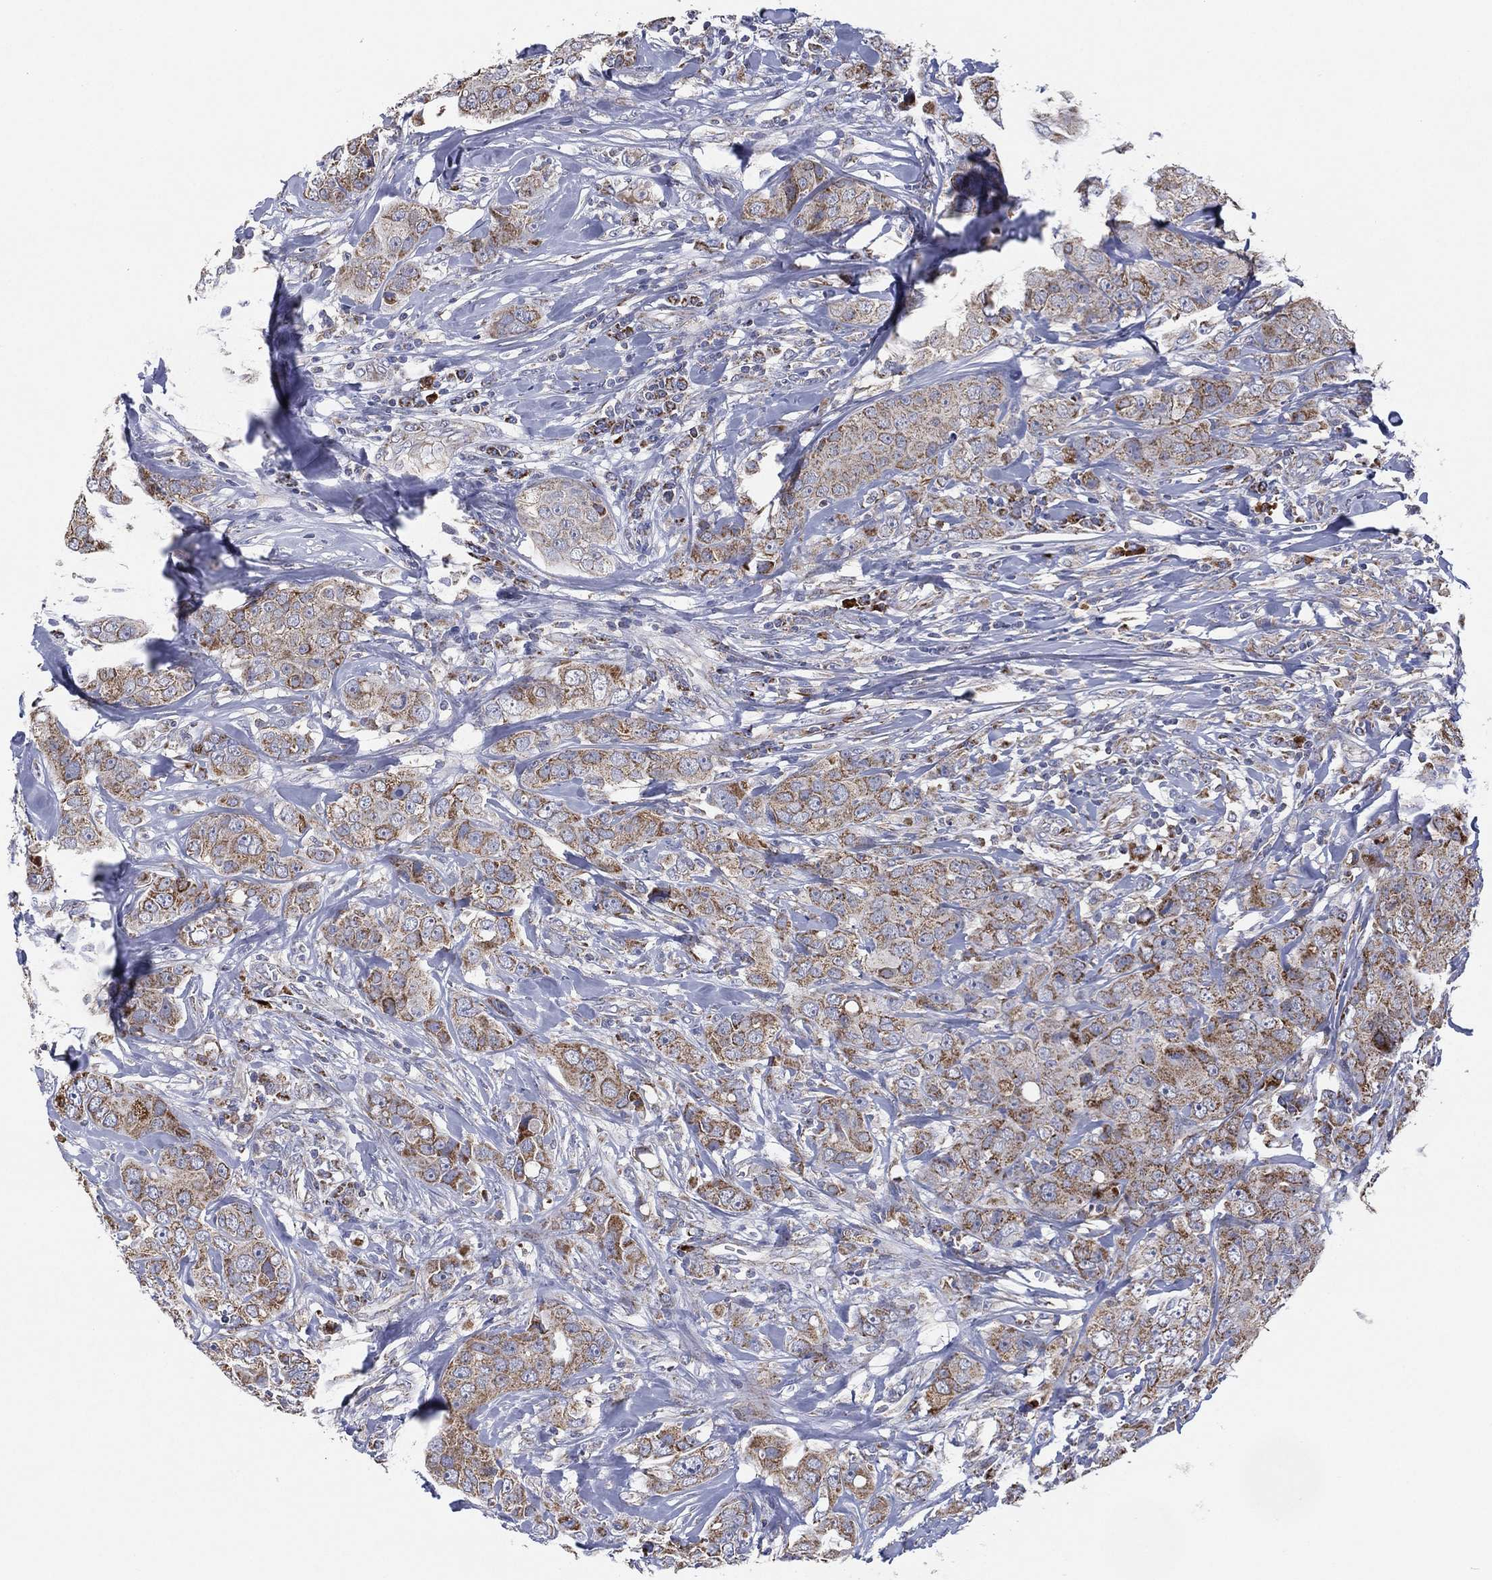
{"staining": {"intensity": "strong", "quantity": ">75%", "location": "cytoplasmic/membranous"}, "tissue": "breast cancer", "cell_type": "Tumor cells", "image_type": "cancer", "snomed": [{"axis": "morphology", "description": "Duct carcinoma"}, {"axis": "topography", "description": "Breast"}], "caption": "Tumor cells reveal high levels of strong cytoplasmic/membranous expression in approximately >75% of cells in breast cancer.", "gene": "PPP2R5A", "patient": {"sex": "female", "age": 43}}